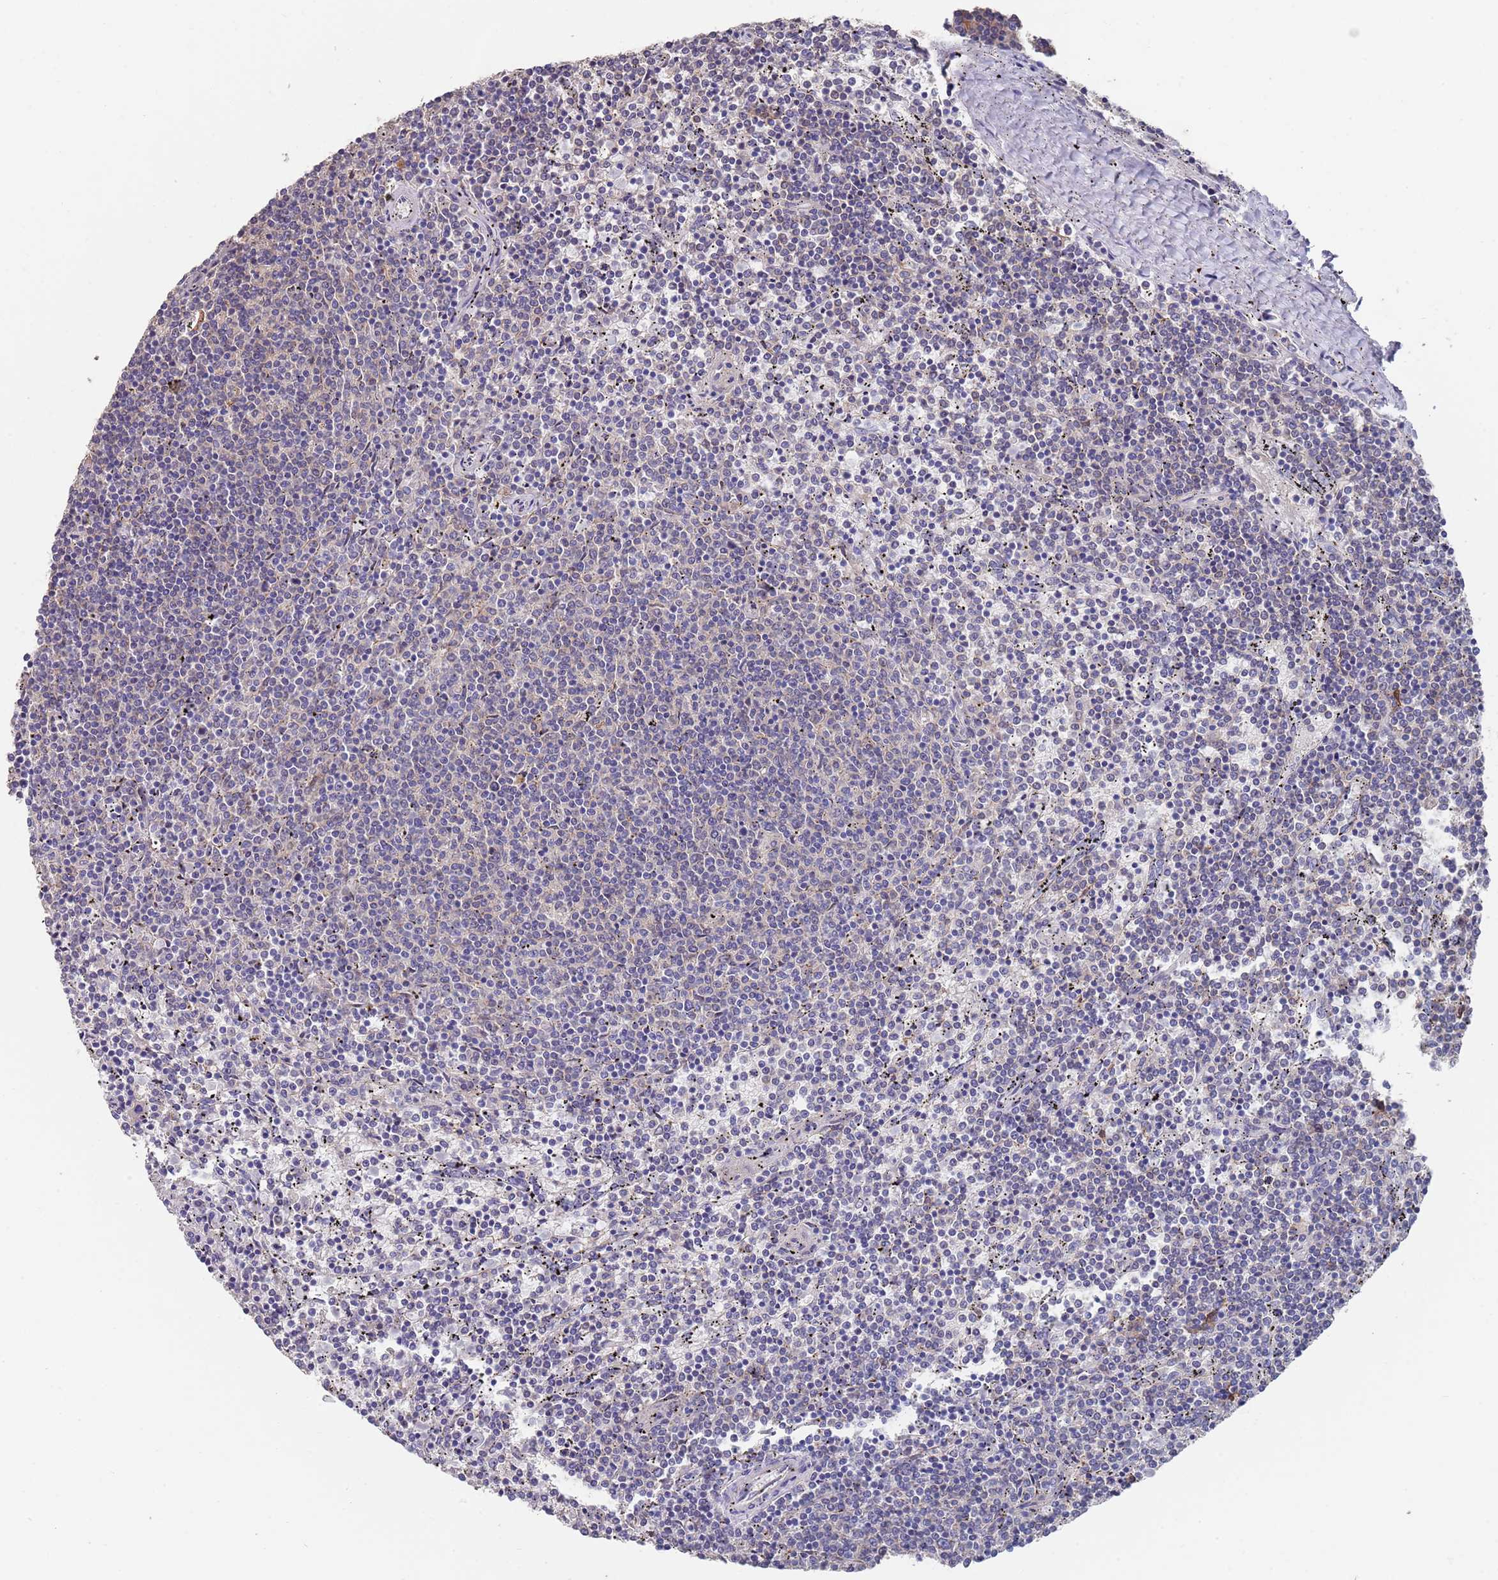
{"staining": {"intensity": "weak", "quantity": "<25%", "location": "cytoplasmic/membranous"}, "tissue": "lymphoma", "cell_type": "Tumor cells", "image_type": "cancer", "snomed": [{"axis": "morphology", "description": "Malignant lymphoma, non-Hodgkin's type, Low grade"}, {"axis": "topography", "description": "Spleen"}], "caption": "Tumor cells are negative for protein expression in human malignant lymphoma, non-Hodgkin's type (low-grade). The staining is performed using DAB (3,3'-diaminobenzidine) brown chromogen with nuclei counter-stained in using hematoxylin.", "gene": "ANK2", "patient": {"sex": "female", "age": 50}}